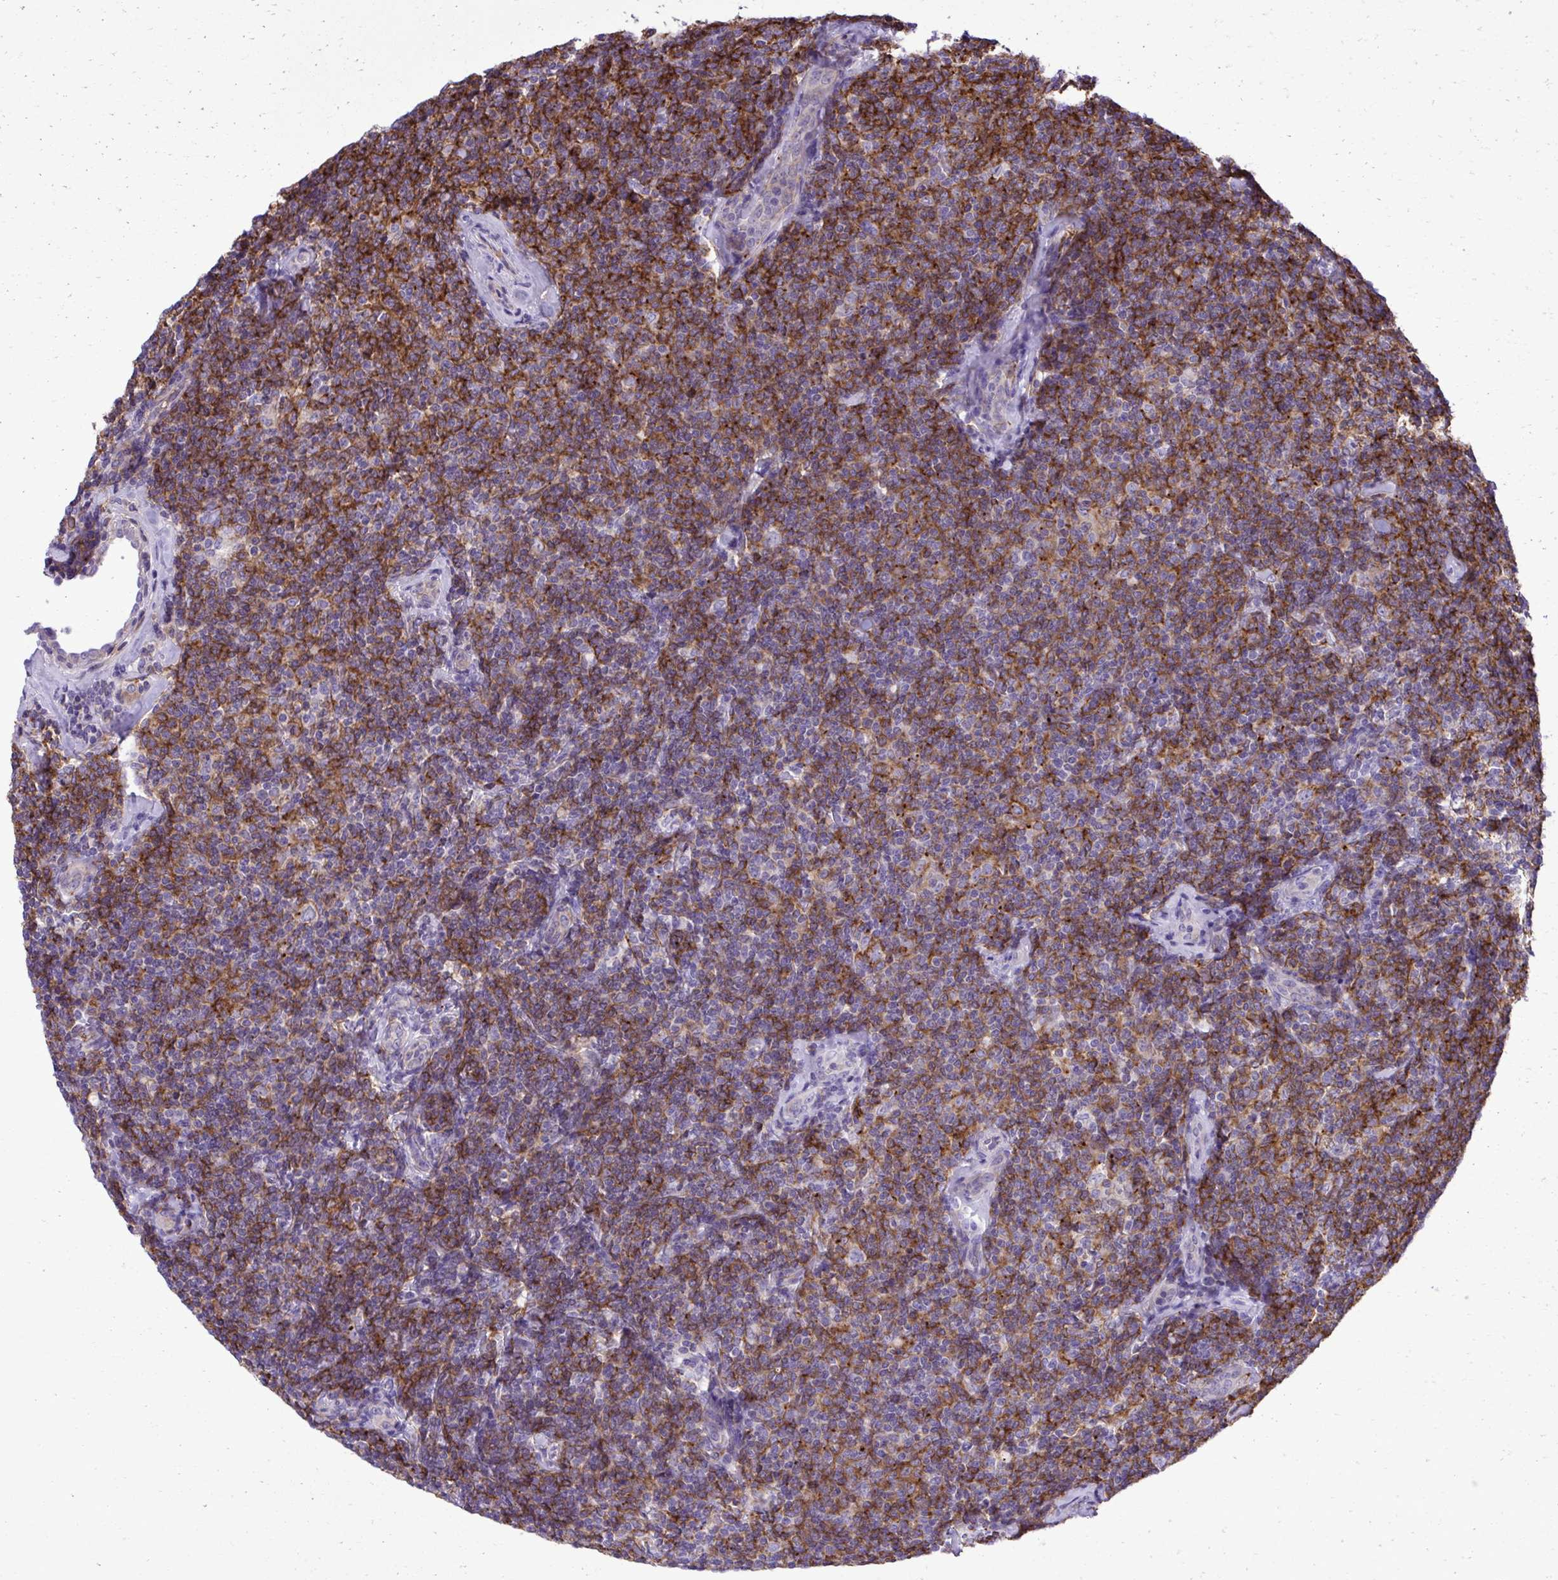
{"staining": {"intensity": "strong", "quantity": ">75%", "location": "cytoplasmic/membranous"}, "tissue": "lymphoma", "cell_type": "Tumor cells", "image_type": "cancer", "snomed": [{"axis": "morphology", "description": "Malignant lymphoma, non-Hodgkin's type, Low grade"}, {"axis": "topography", "description": "Lymph node"}], "caption": "Protein expression analysis of human low-grade malignant lymphoma, non-Hodgkin's type reveals strong cytoplasmic/membranous expression in about >75% of tumor cells.", "gene": "PITPNM3", "patient": {"sex": "female", "age": 56}}